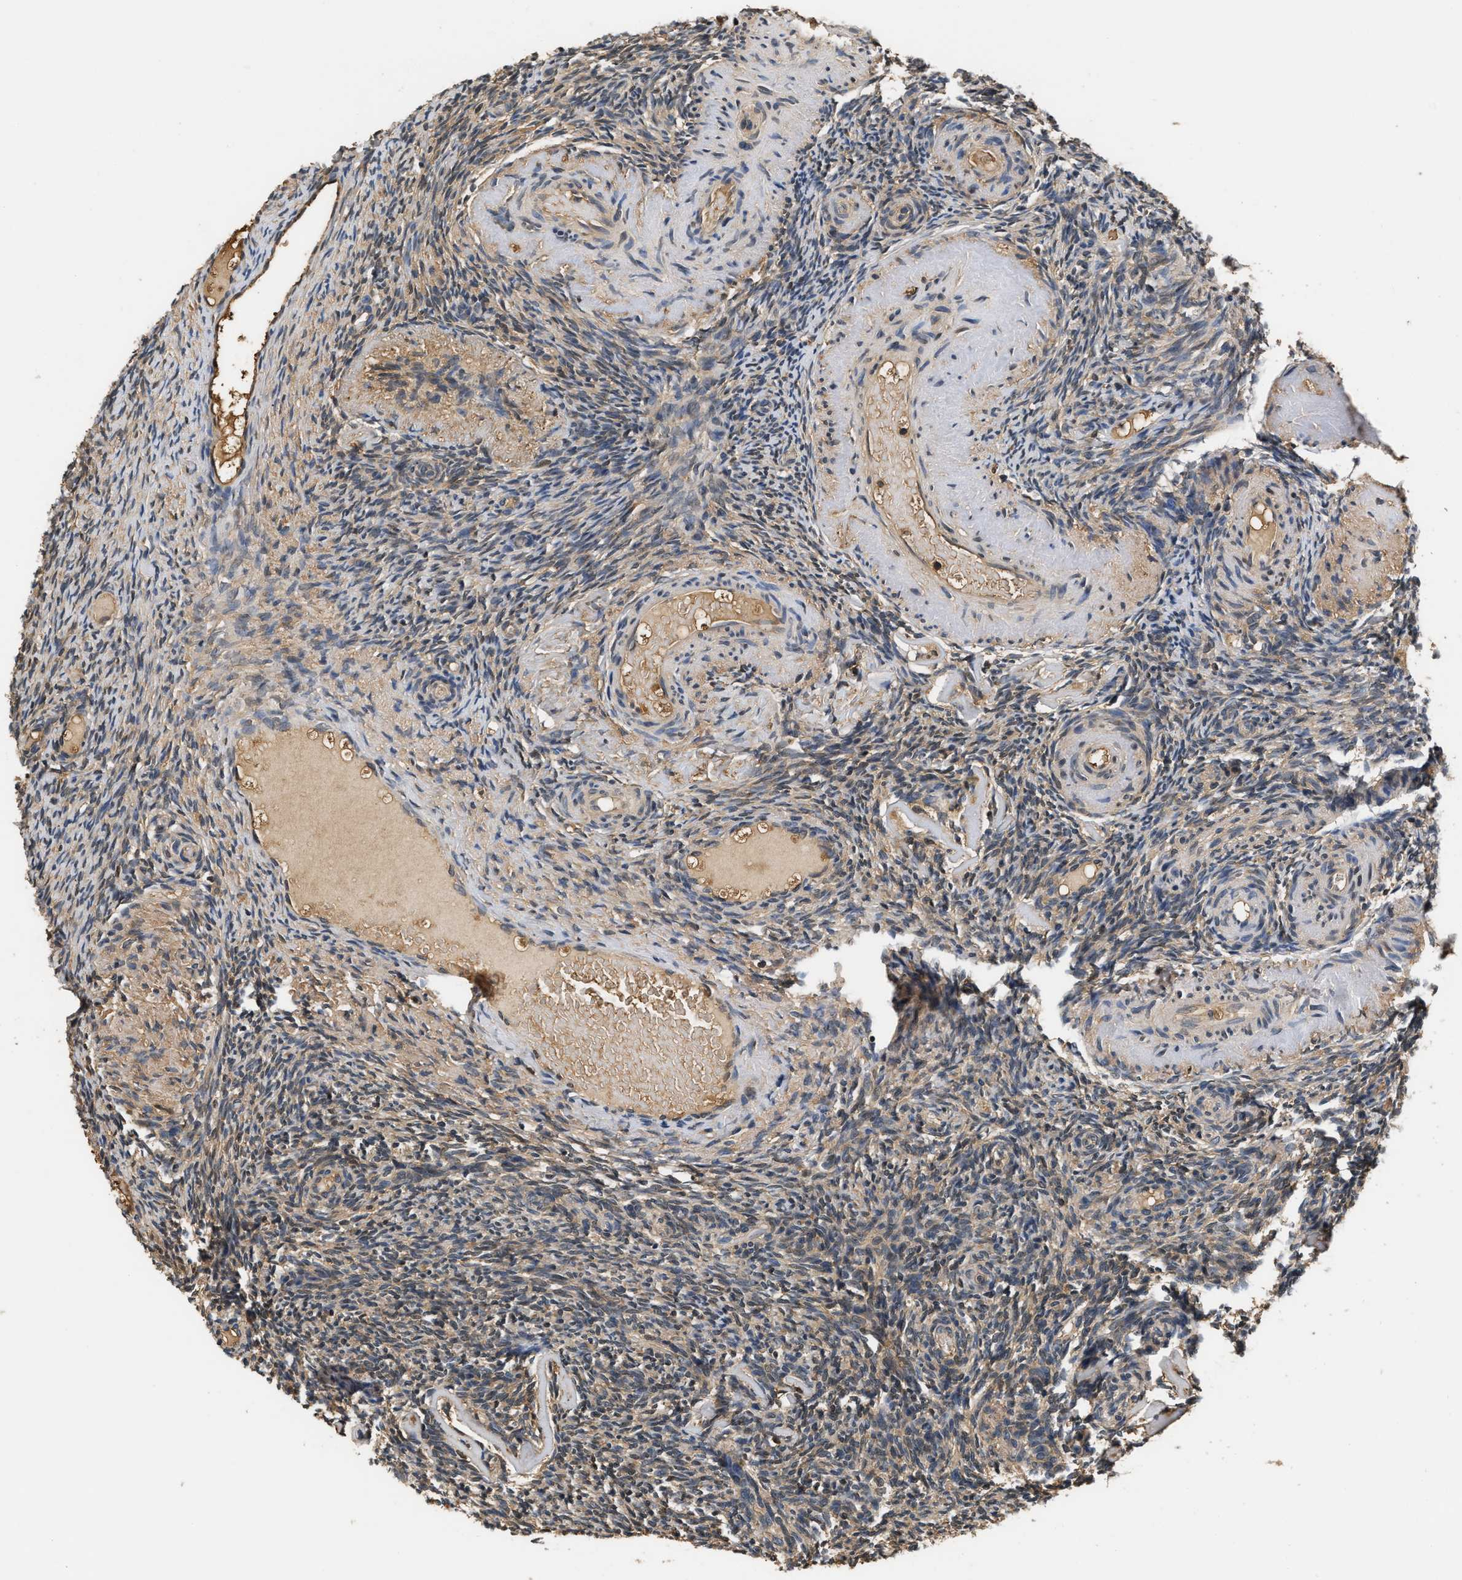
{"staining": {"intensity": "weak", "quantity": "25%-75%", "location": "cytoplasmic/membranous"}, "tissue": "ovary", "cell_type": "Ovarian stroma cells", "image_type": "normal", "snomed": [{"axis": "morphology", "description": "Normal tissue, NOS"}, {"axis": "topography", "description": "Ovary"}], "caption": "High-power microscopy captured an immunohistochemistry image of unremarkable ovary, revealing weak cytoplasmic/membranous positivity in about 25%-75% of ovarian stroma cells.", "gene": "GPI", "patient": {"sex": "female", "age": 27}}